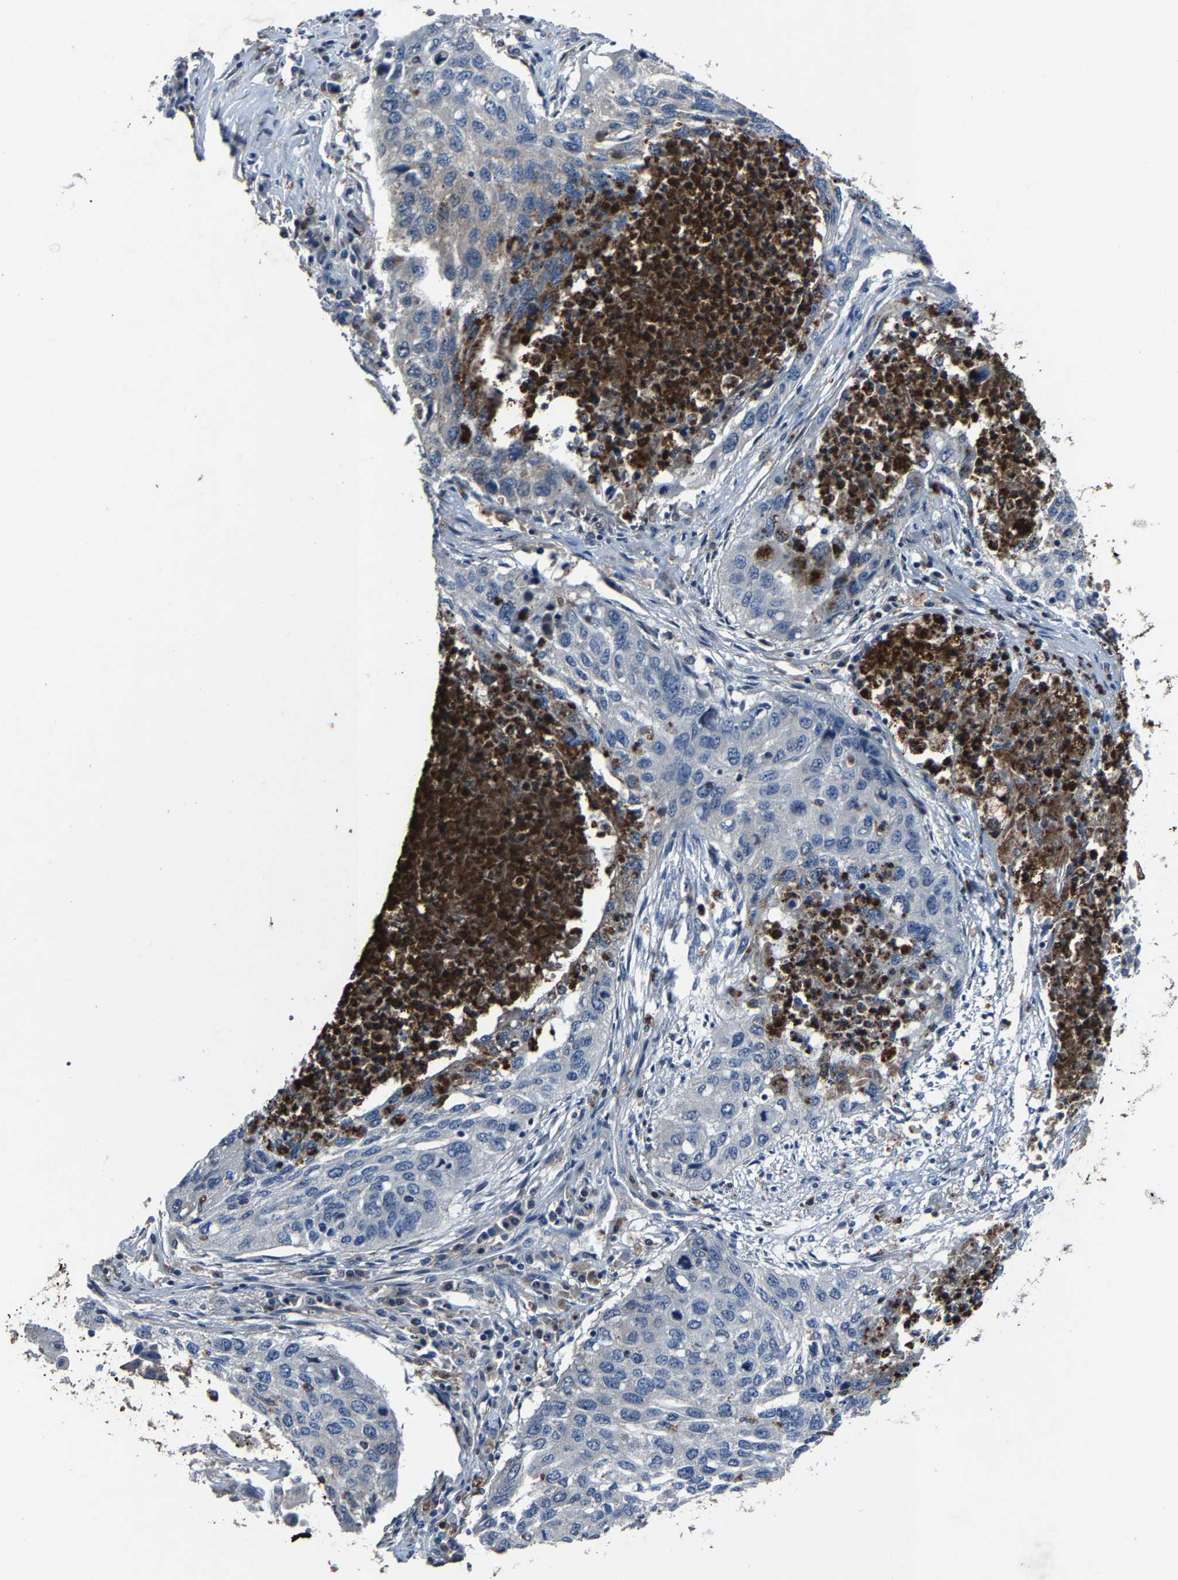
{"staining": {"intensity": "negative", "quantity": "none", "location": "none"}, "tissue": "lung cancer", "cell_type": "Tumor cells", "image_type": "cancer", "snomed": [{"axis": "morphology", "description": "Squamous cell carcinoma, NOS"}, {"axis": "topography", "description": "Lung"}], "caption": "Human squamous cell carcinoma (lung) stained for a protein using immunohistochemistry (IHC) shows no staining in tumor cells.", "gene": "PCNX2", "patient": {"sex": "female", "age": 63}}